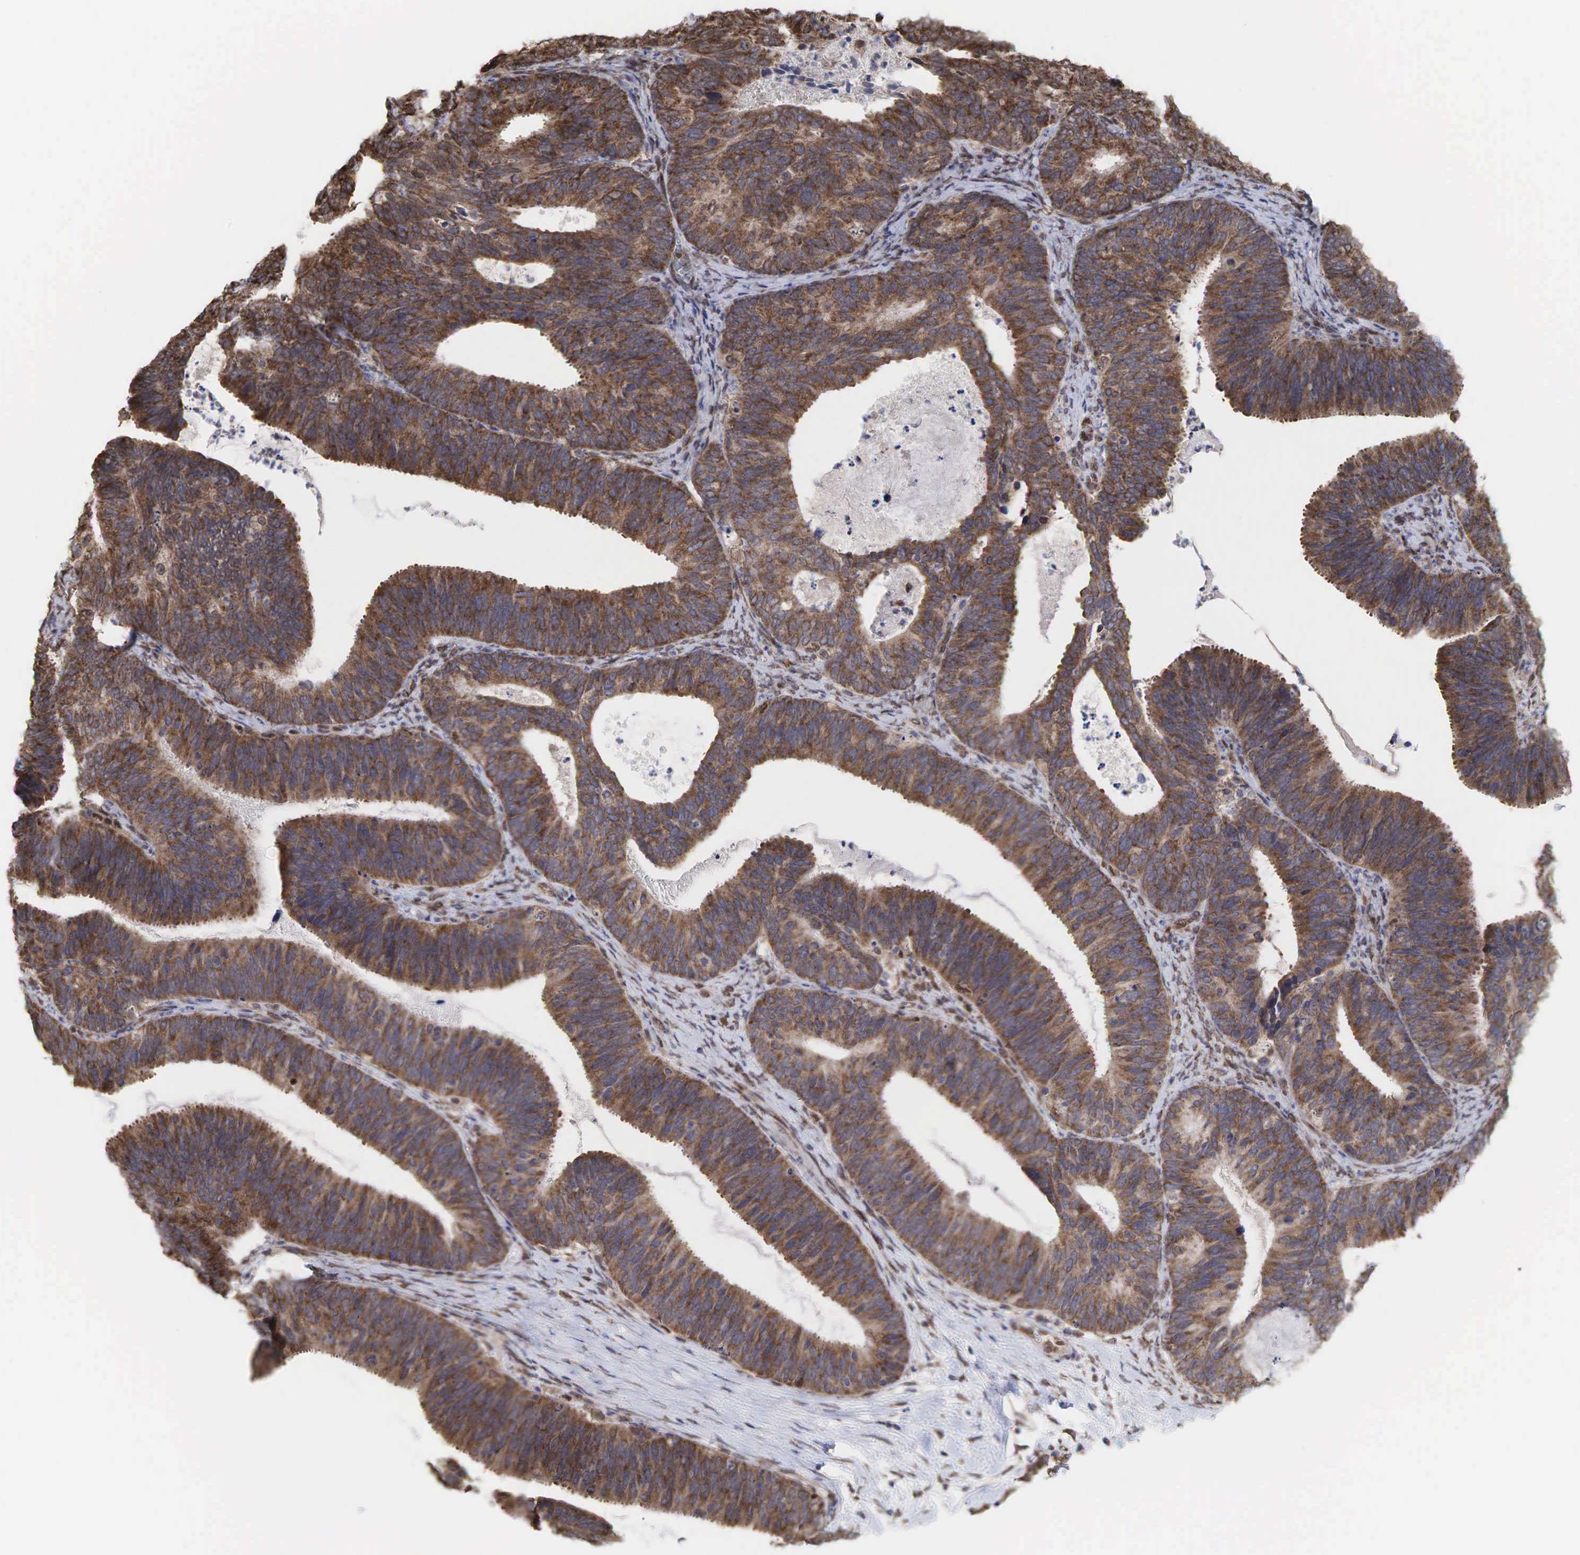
{"staining": {"intensity": "moderate", "quantity": ">75%", "location": "cytoplasmic/membranous"}, "tissue": "ovarian cancer", "cell_type": "Tumor cells", "image_type": "cancer", "snomed": [{"axis": "morphology", "description": "Carcinoma, endometroid"}, {"axis": "topography", "description": "Ovary"}], "caption": "Immunohistochemical staining of ovarian cancer (endometroid carcinoma) demonstrates medium levels of moderate cytoplasmic/membranous staining in approximately >75% of tumor cells. The protein of interest is stained brown, and the nuclei are stained in blue (DAB IHC with brightfield microscopy, high magnification).", "gene": "PABPC5", "patient": {"sex": "female", "age": 52}}